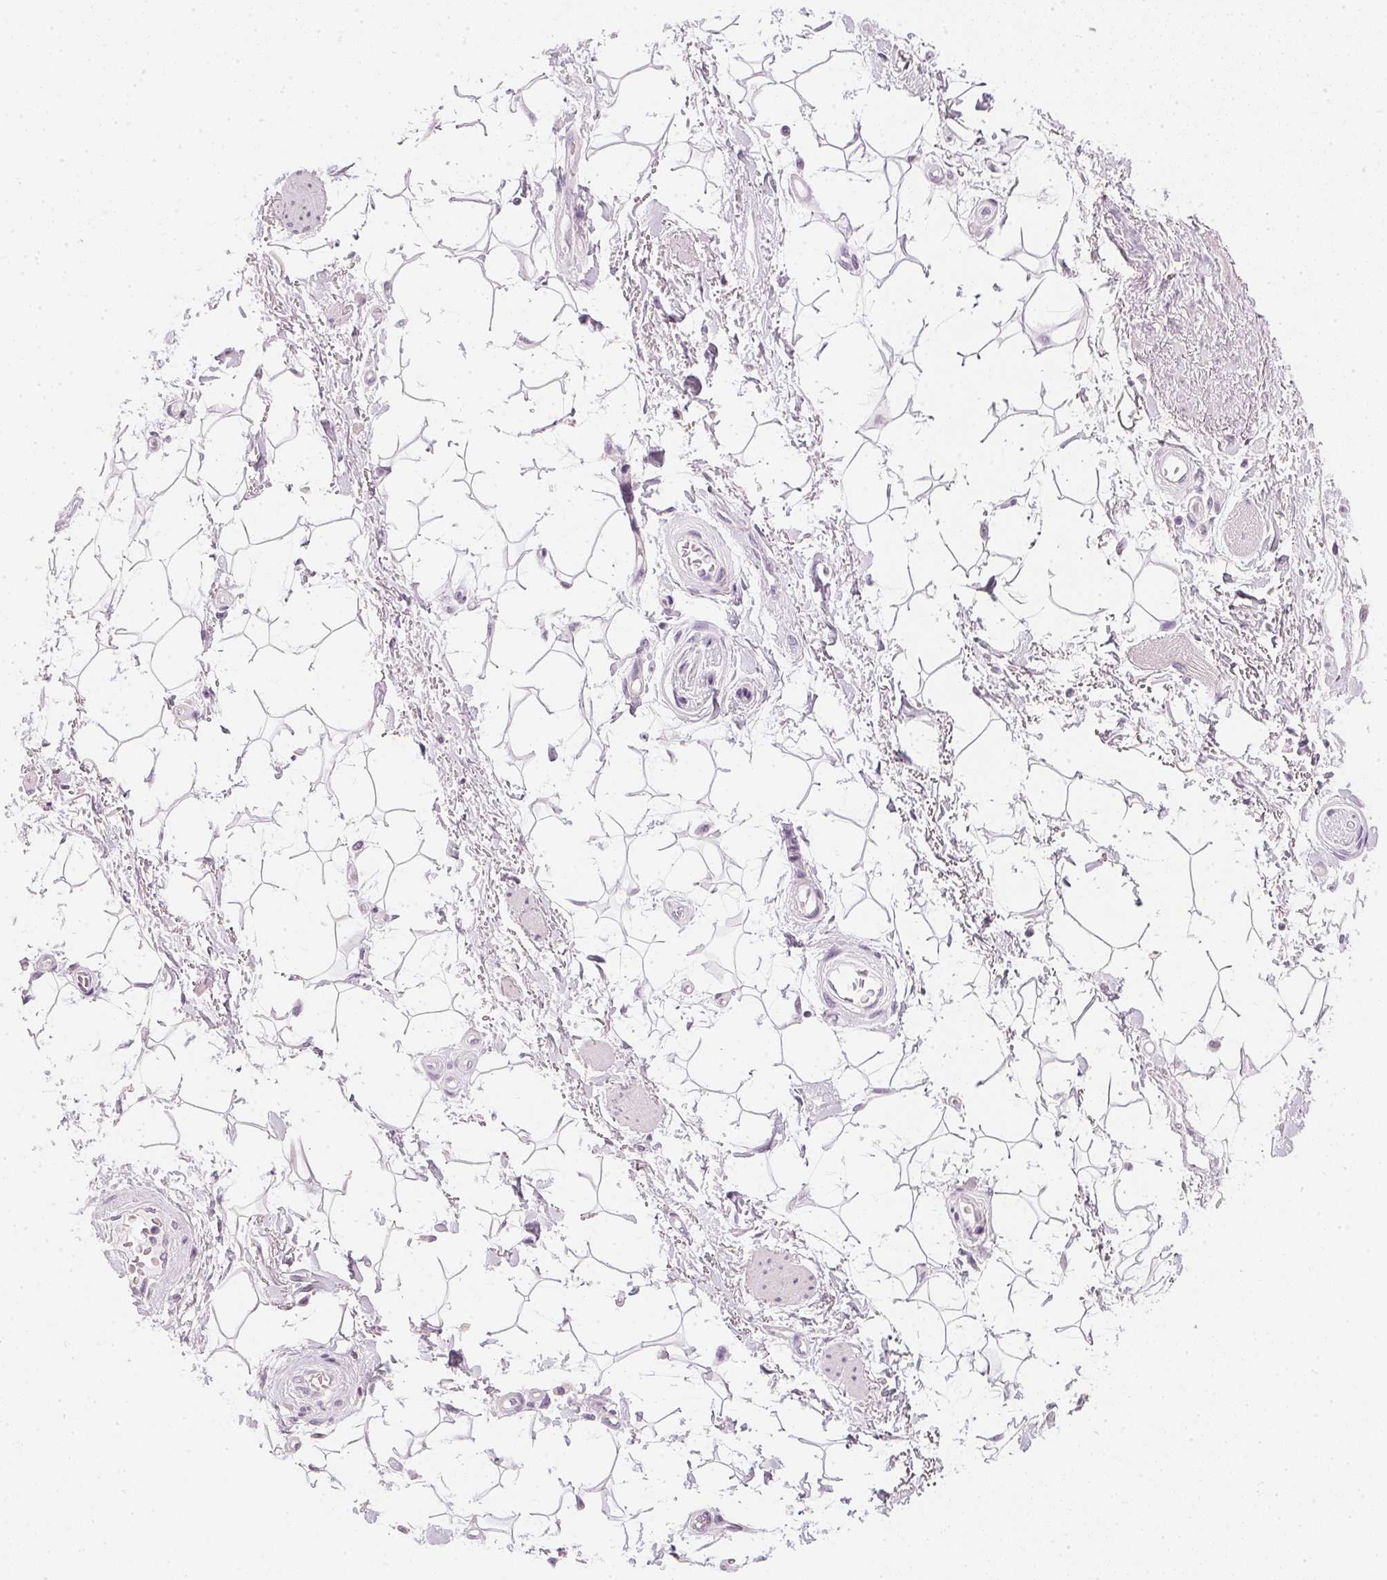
{"staining": {"intensity": "negative", "quantity": "none", "location": "none"}, "tissue": "adipose tissue", "cell_type": "Adipocytes", "image_type": "normal", "snomed": [{"axis": "morphology", "description": "Normal tissue, NOS"}, {"axis": "topography", "description": "Anal"}, {"axis": "topography", "description": "Peripheral nerve tissue"}], "caption": "DAB (3,3'-diaminobenzidine) immunohistochemical staining of normal human adipose tissue reveals no significant expression in adipocytes. (DAB (3,3'-diaminobenzidine) IHC with hematoxylin counter stain).", "gene": "CHST4", "patient": {"sex": "male", "age": 51}}